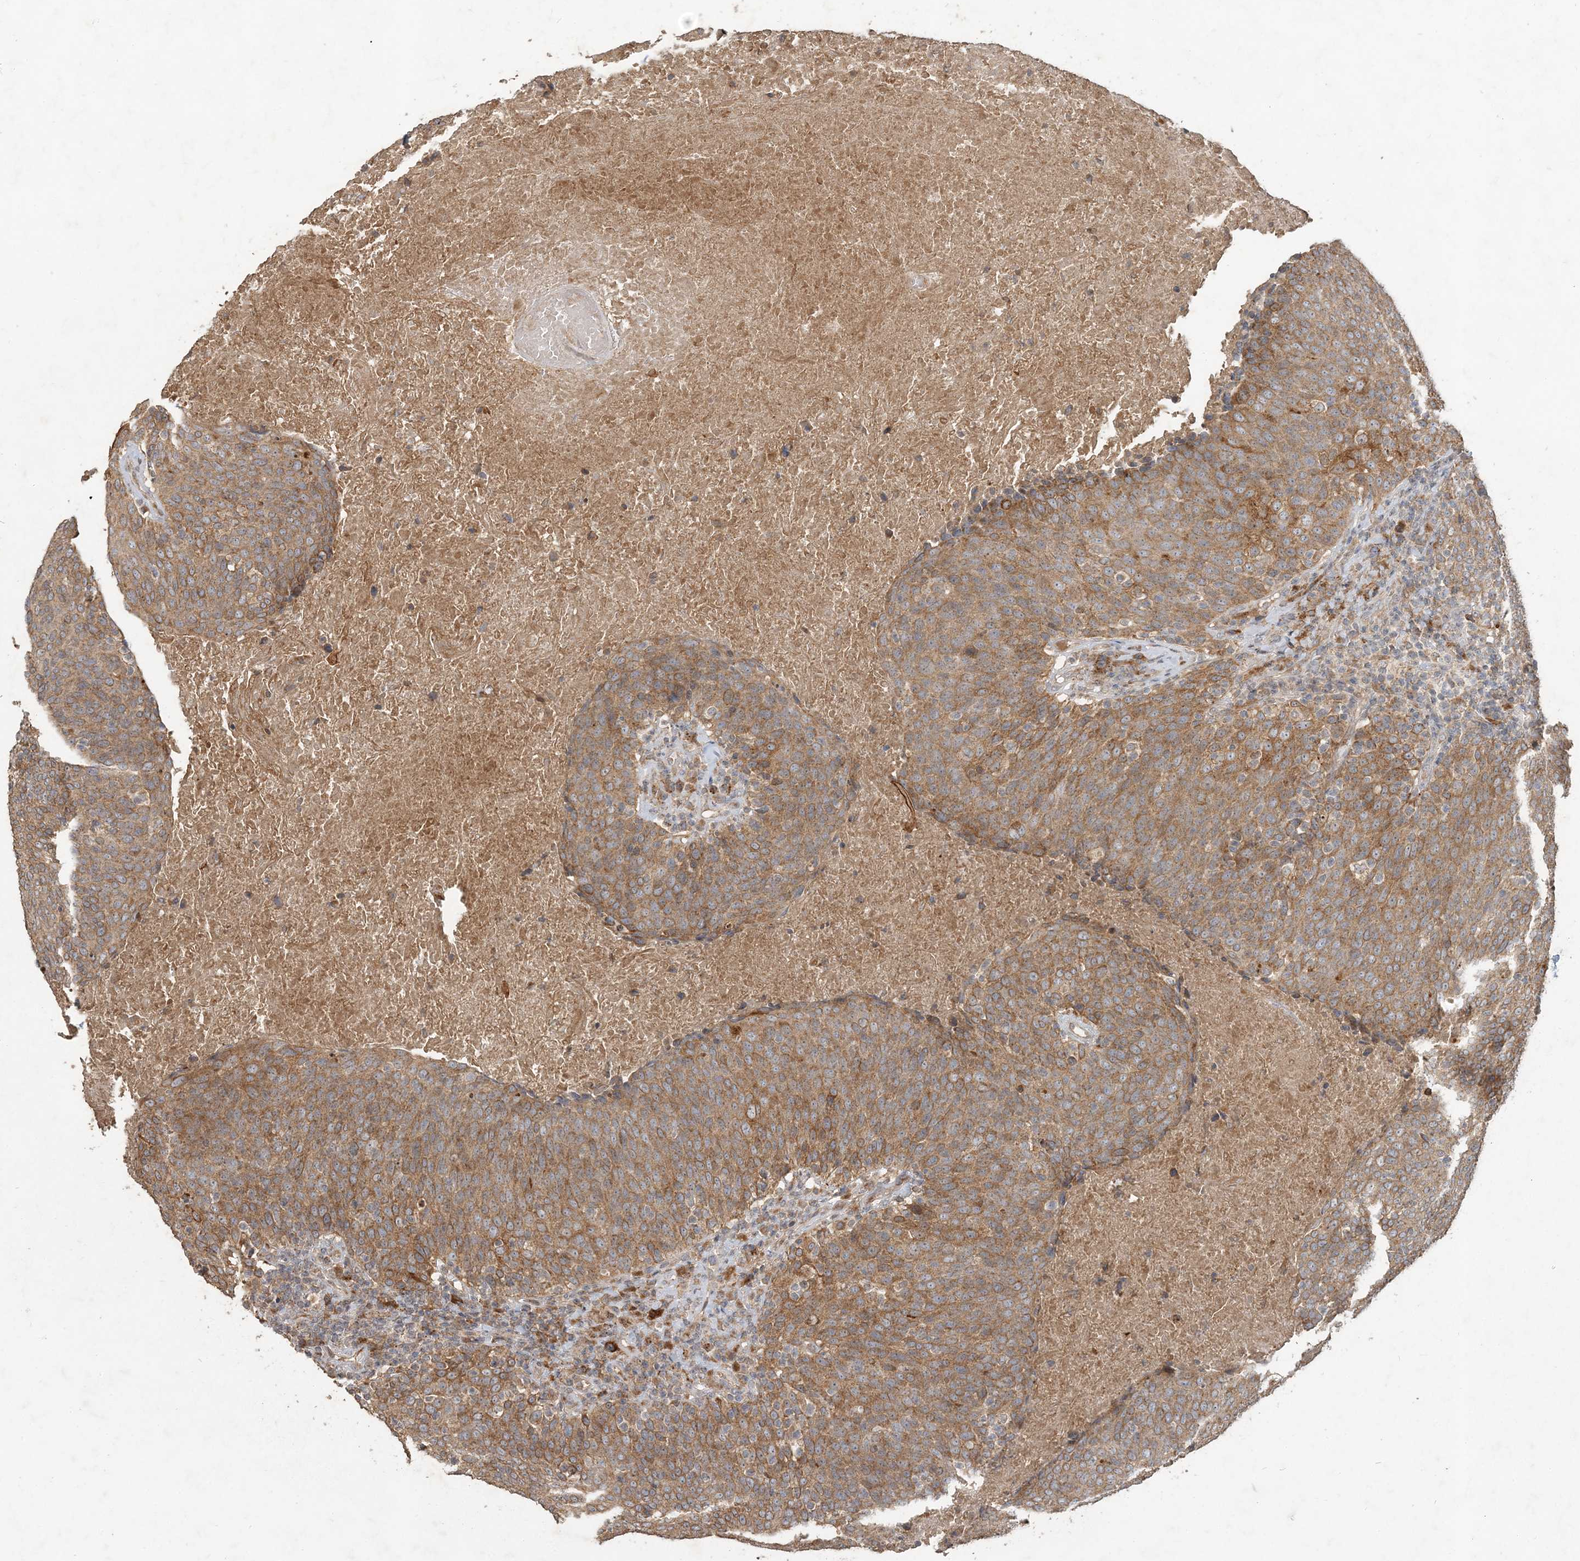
{"staining": {"intensity": "moderate", "quantity": ">75%", "location": "cytoplasmic/membranous"}, "tissue": "head and neck cancer", "cell_type": "Tumor cells", "image_type": "cancer", "snomed": [{"axis": "morphology", "description": "Squamous cell carcinoma, NOS"}, {"axis": "morphology", "description": "Squamous cell carcinoma, metastatic, NOS"}, {"axis": "topography", "description": "Lymph node"}, {"axis": "topography", "description": "Head-Neck"}], "caption": "IHC of head and neck squamous cell carcinoma displays medium levels of moderate cytoplasmic/membranous staining in about >75% of tumor cells.", "gene": "RAB14", "patient": {"sex": "male", "age": 62}}